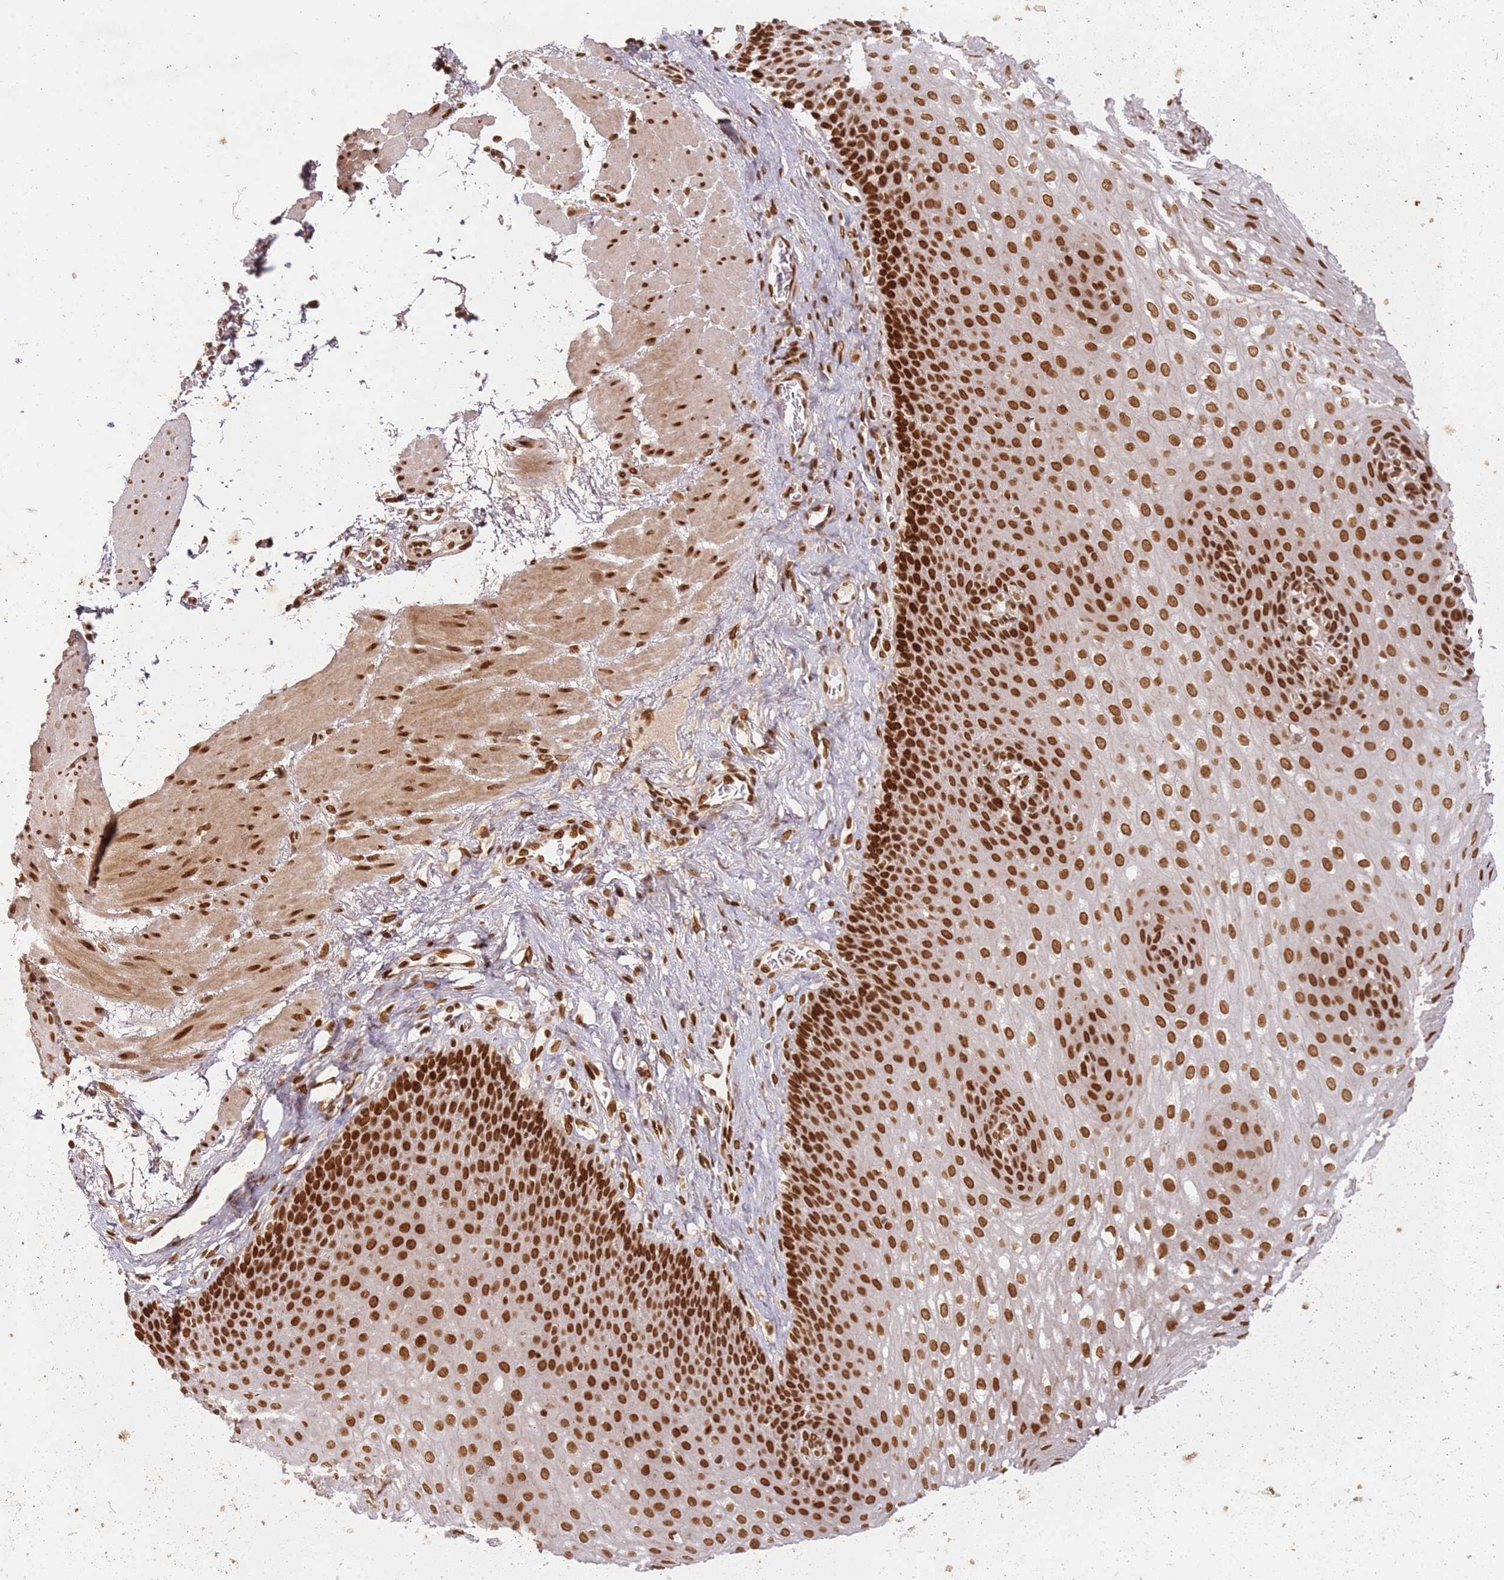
{"staining": {"intensity": "strong", "quantity": ">75%", "location": "nuclear"}, "tissue": "esophagus", "cell_type": "Squamous epithelial cells", "image_type": "normal", "snomed": [{"axis": "morphology", "description": "Normal tissue, NOS"}, {"axis": "topography", "description": "Esophagus"}], "caption": "Protein analysis of benign esophagus reveals strong nuclear expression in approximately >75% of squamous epithelial cells.", "gene": "TENT4A", "patient": {"sex": "female", "age": 66}}